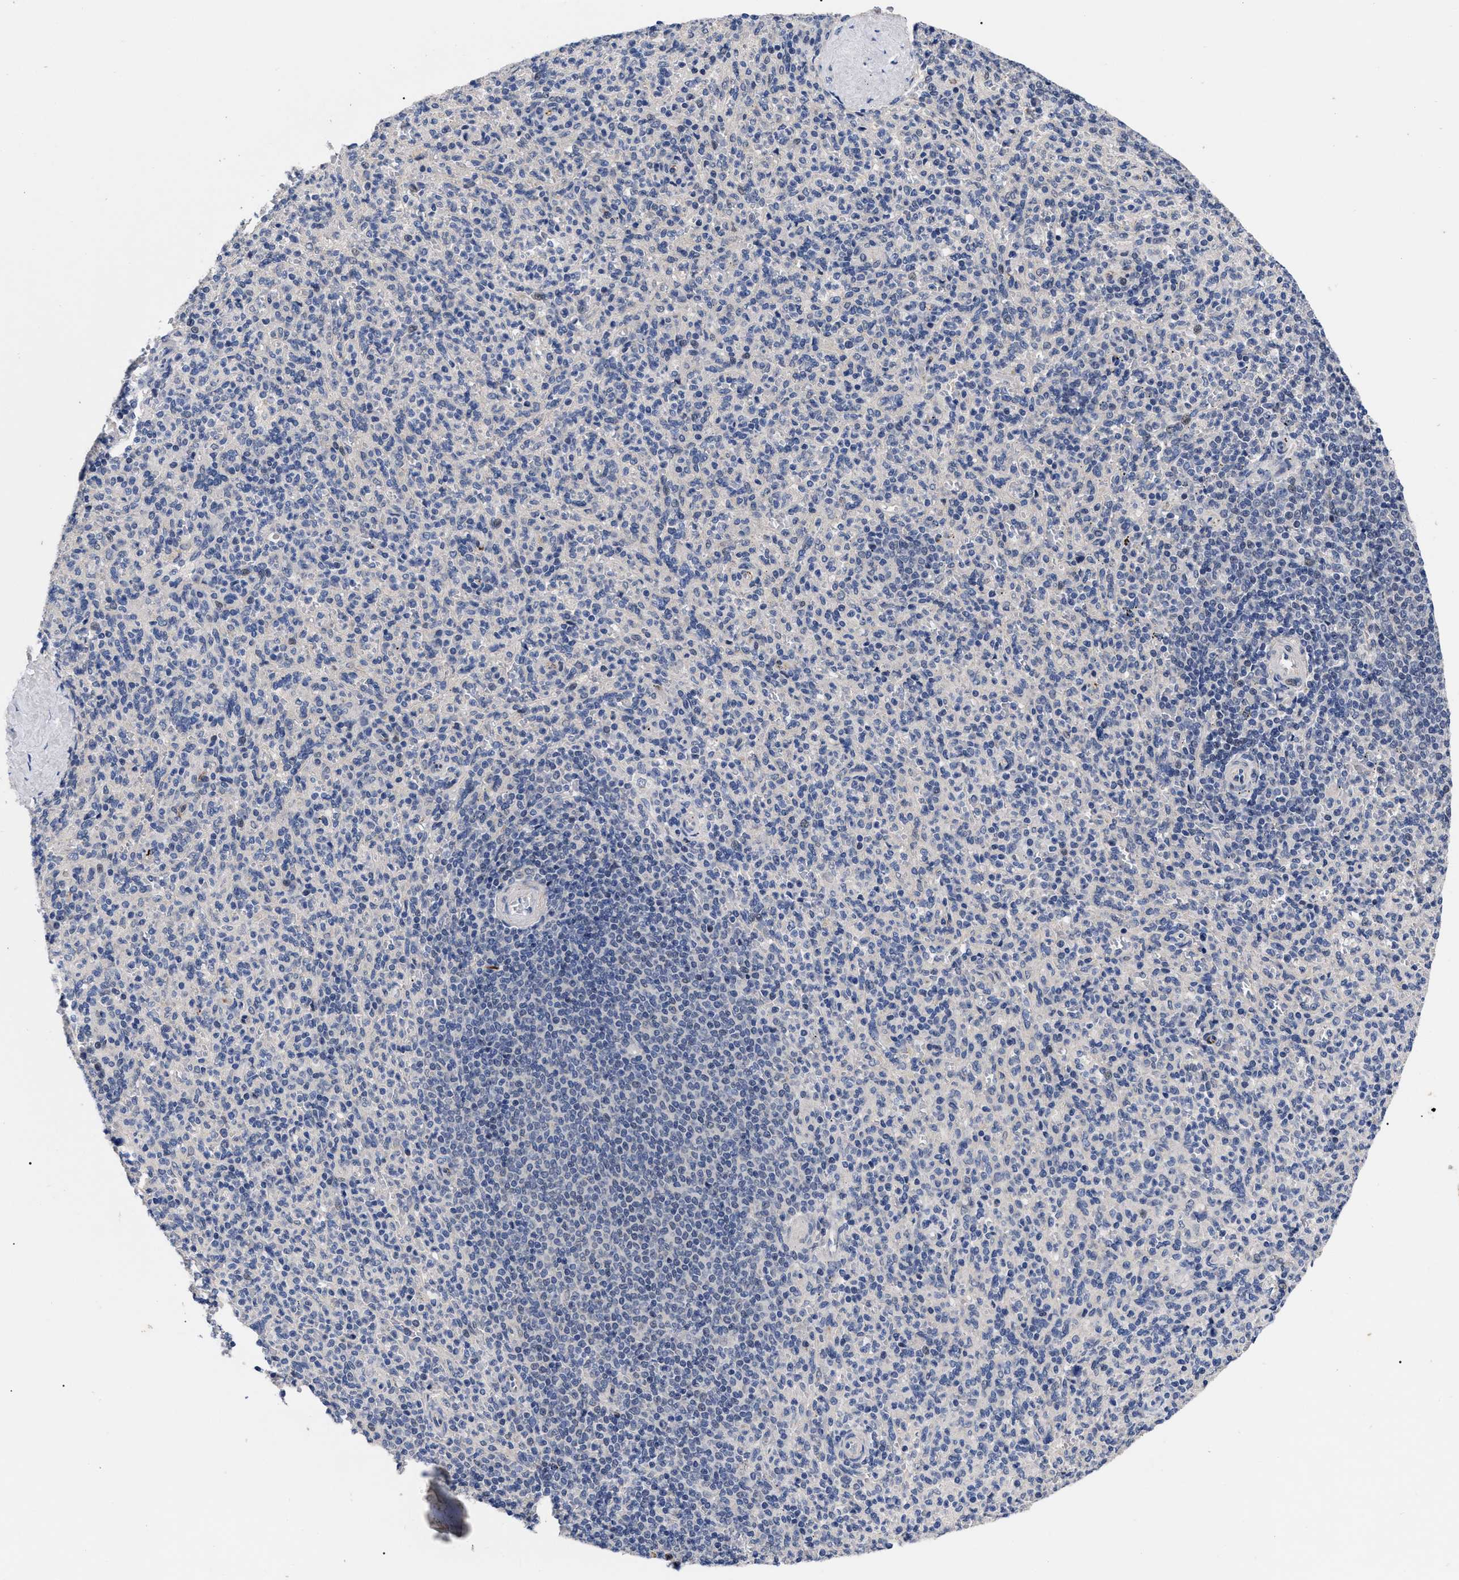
{"staining": {"intensity": "negative", "quantity": "none", "location": "none"}, "tissue": "spleen", "cell_type": "Cells in red pulp", "image_type": "normal", "snomed": [{"axis": "morphology", "description": "Normal tissue, NOS"}, {"axis": "topography", "description": "Spleen"}], "caption": "Human spleen stained for a protein using IHC shows no expression in cells in red pulp.", "gene": "CCN5", "patient": {"sex": "male", "age": 36}}